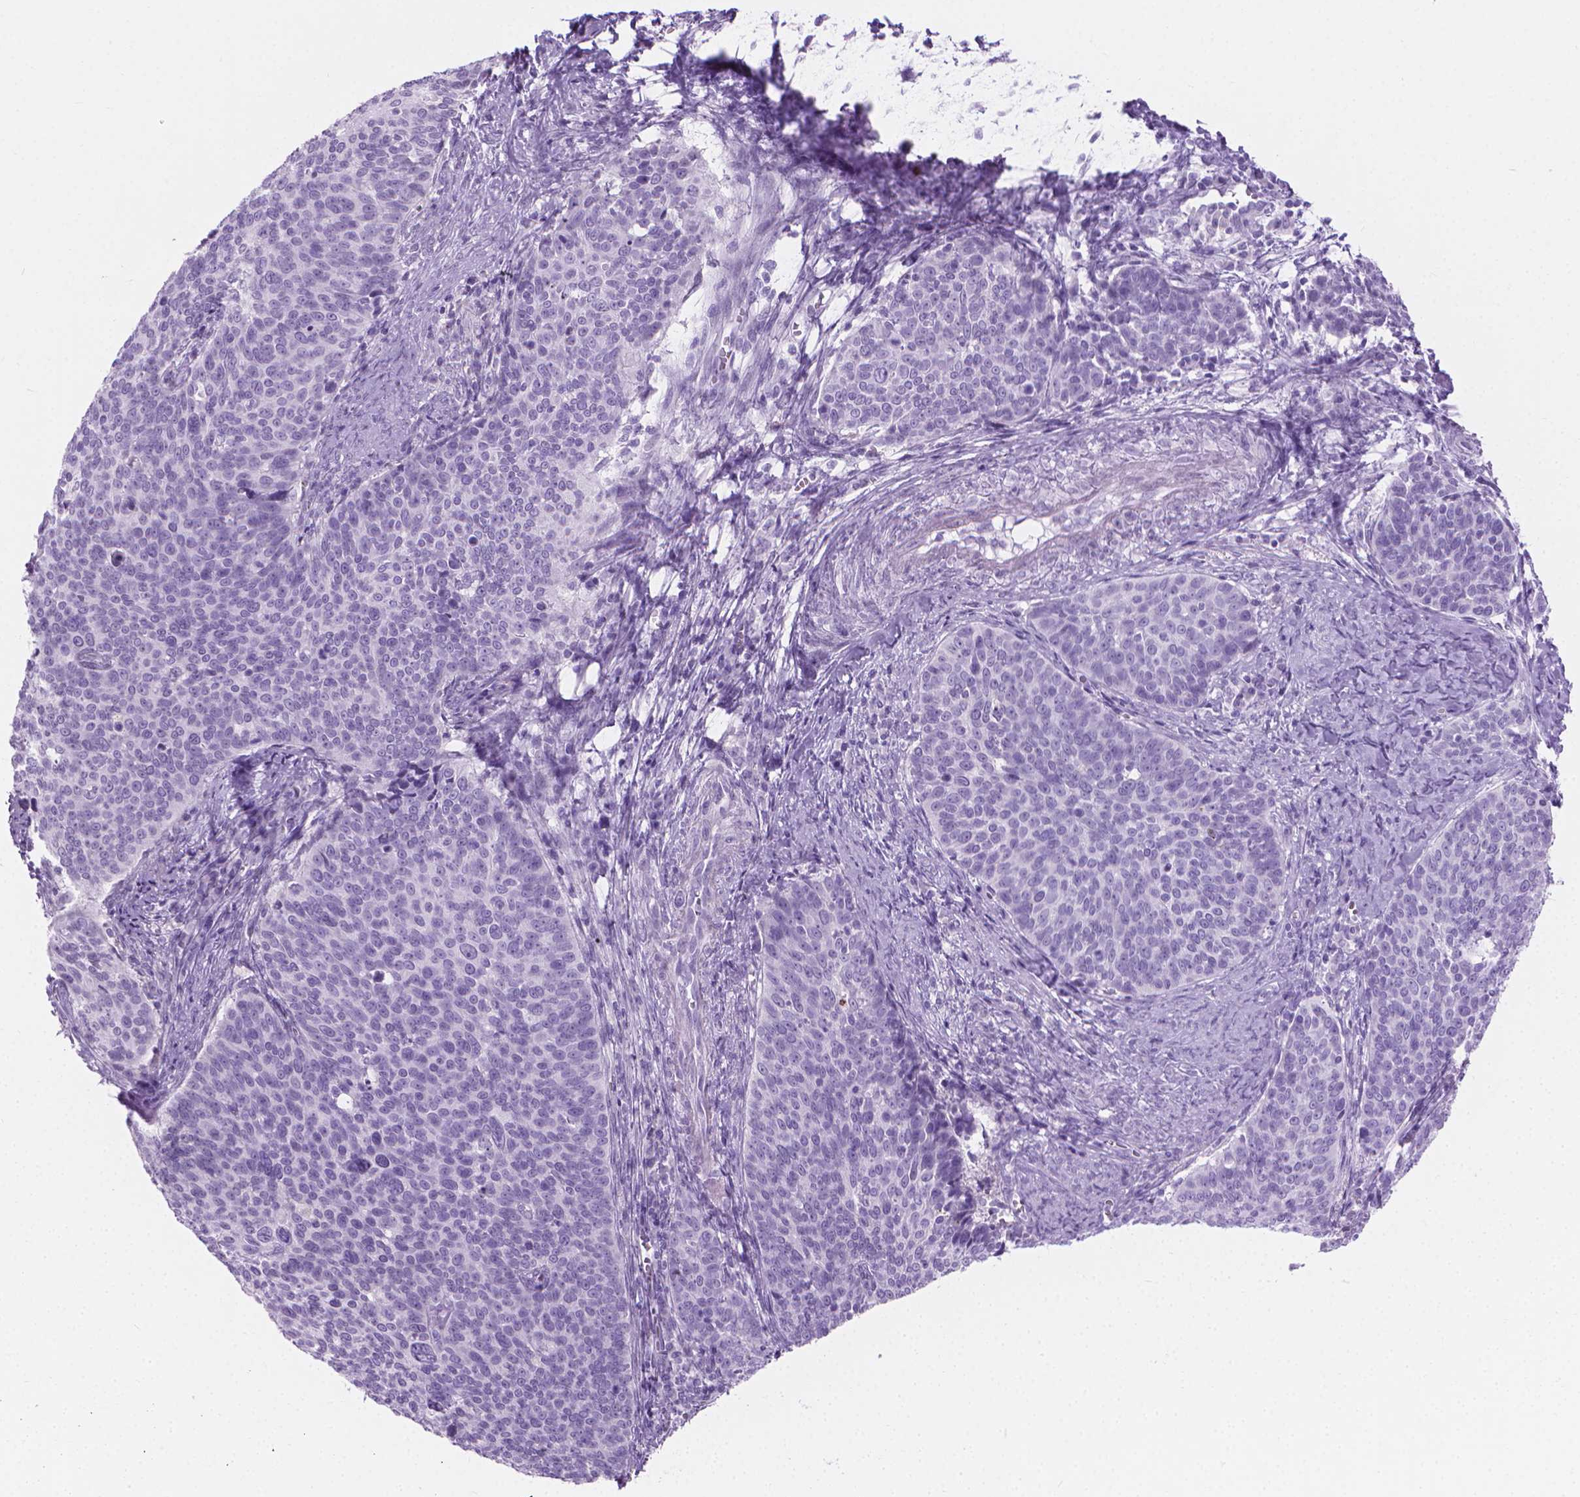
{"staining": {"intensity": "negative", "quantity": "none", "location": "none"}, "tissue": "cervical cancer", "cell_type": "Tumor cells", "image_type": "cancer", "snomed": [{"axis": "morphology", "description": "Normal tissue, NOS"}, {"axis": "morphology", "description": "Squamous cell carcinoma, NOS"}, {"axis": "topography", "description": "Cervix"}], "caption": "Immunohistochemistry (IHC) of human squamous cell carcinoma (cervical) exhibits no positivity in tumor cells.", "gene": "CFAP52", "patient": {"sex": "female", "age": 39}}